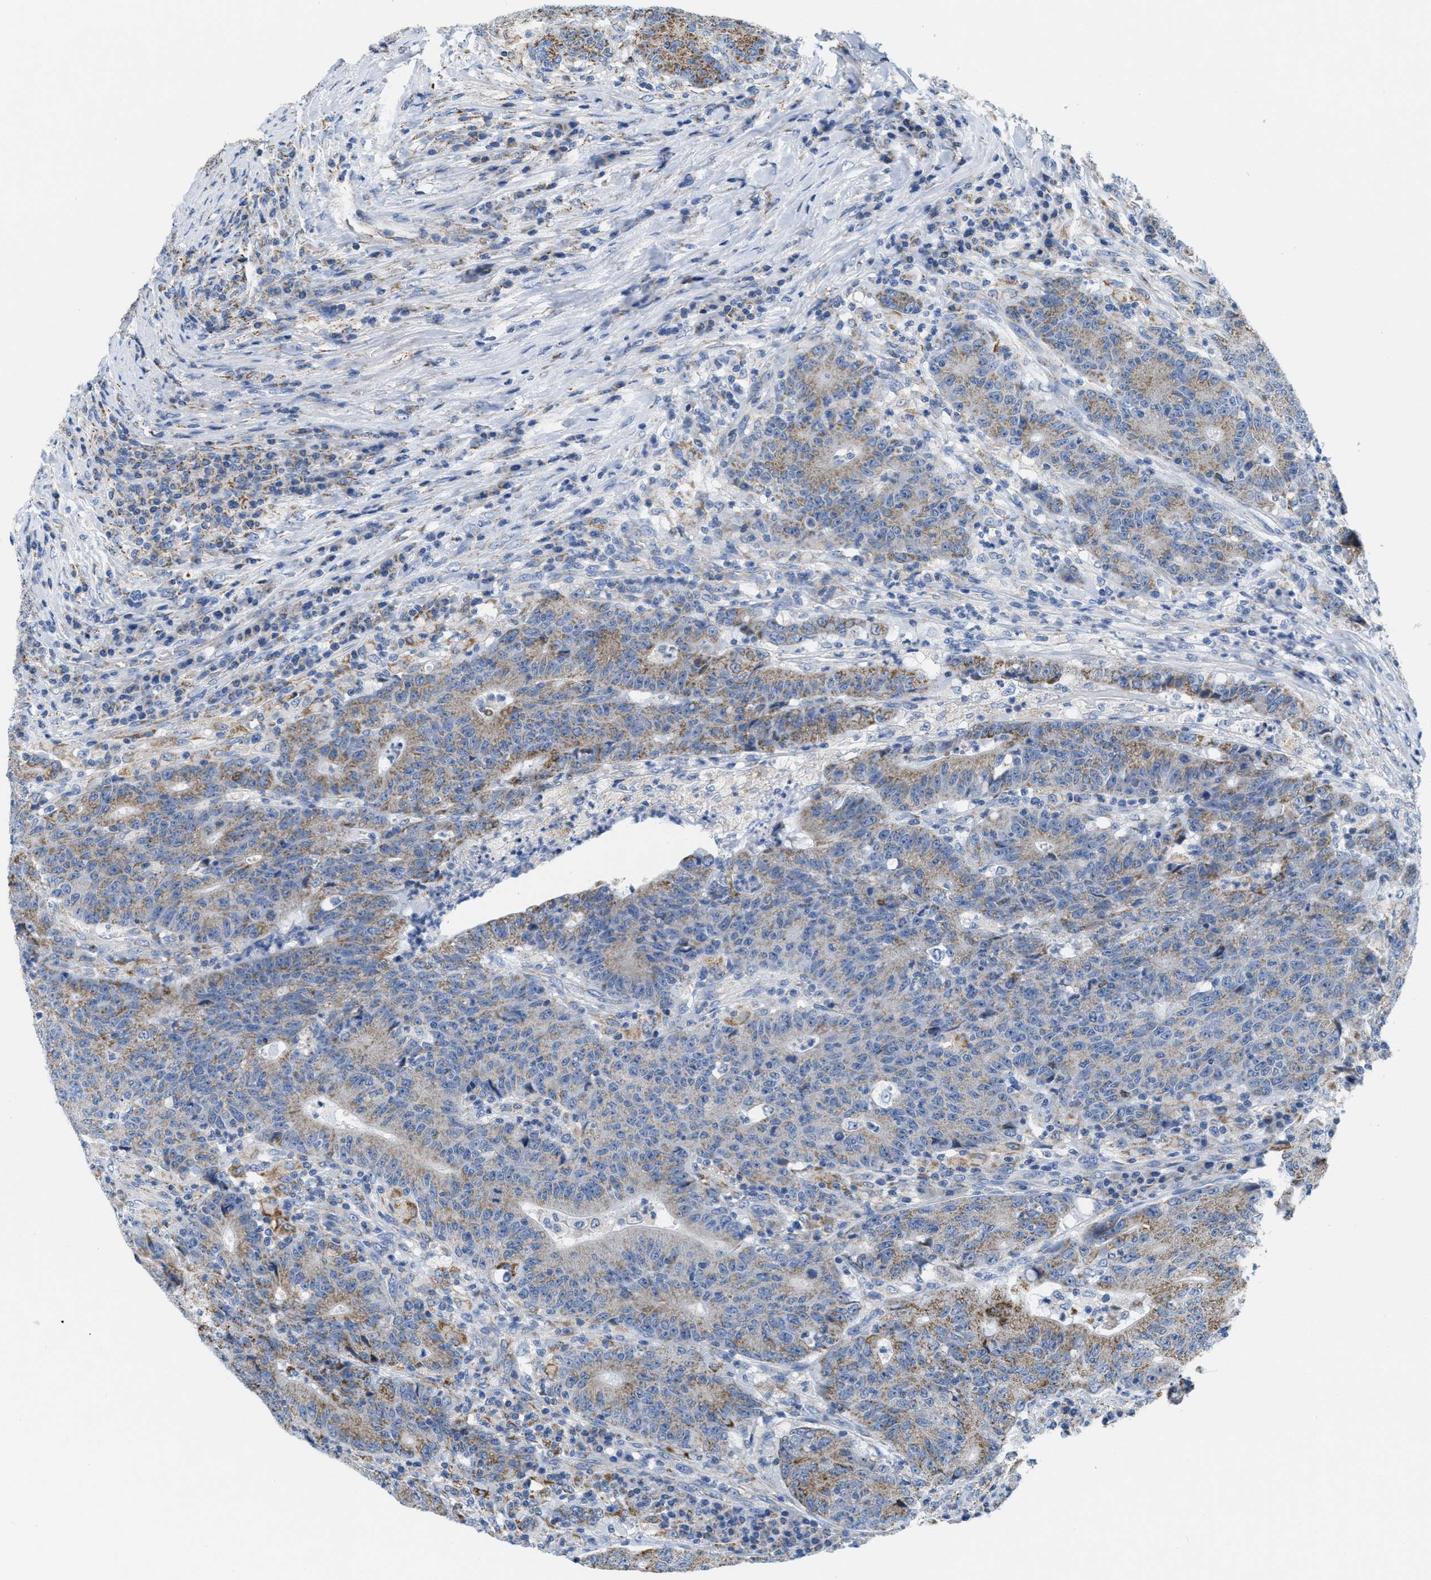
{"staining": {"intensity": "moderate", "quantity": "25%-75%", "location": "cytoplasmic/membranous"}, "tissue": "colorectal cancer", "cell_type": "Tumor cells", "image_type": "cancer", "snomed": [{"axis": "morphology", "description": "Normal tissue, NOS"}, {"axis": "morphology", "description": "Adenocarcinoma, NOS"}, {"axis": "topography", "description": "Colon"}], "caption": "Colorectal cancer (adenocarcinoma) stained with DAB (3,3'-diaminobenzidine) immunohistochemistry shows medium levels of moderate cytoplasmic/membranous expression in approximately 25%-75% of tumor cells.", "gene": "KCNJ5", "patient": {"sex": "female", "age": 75}}